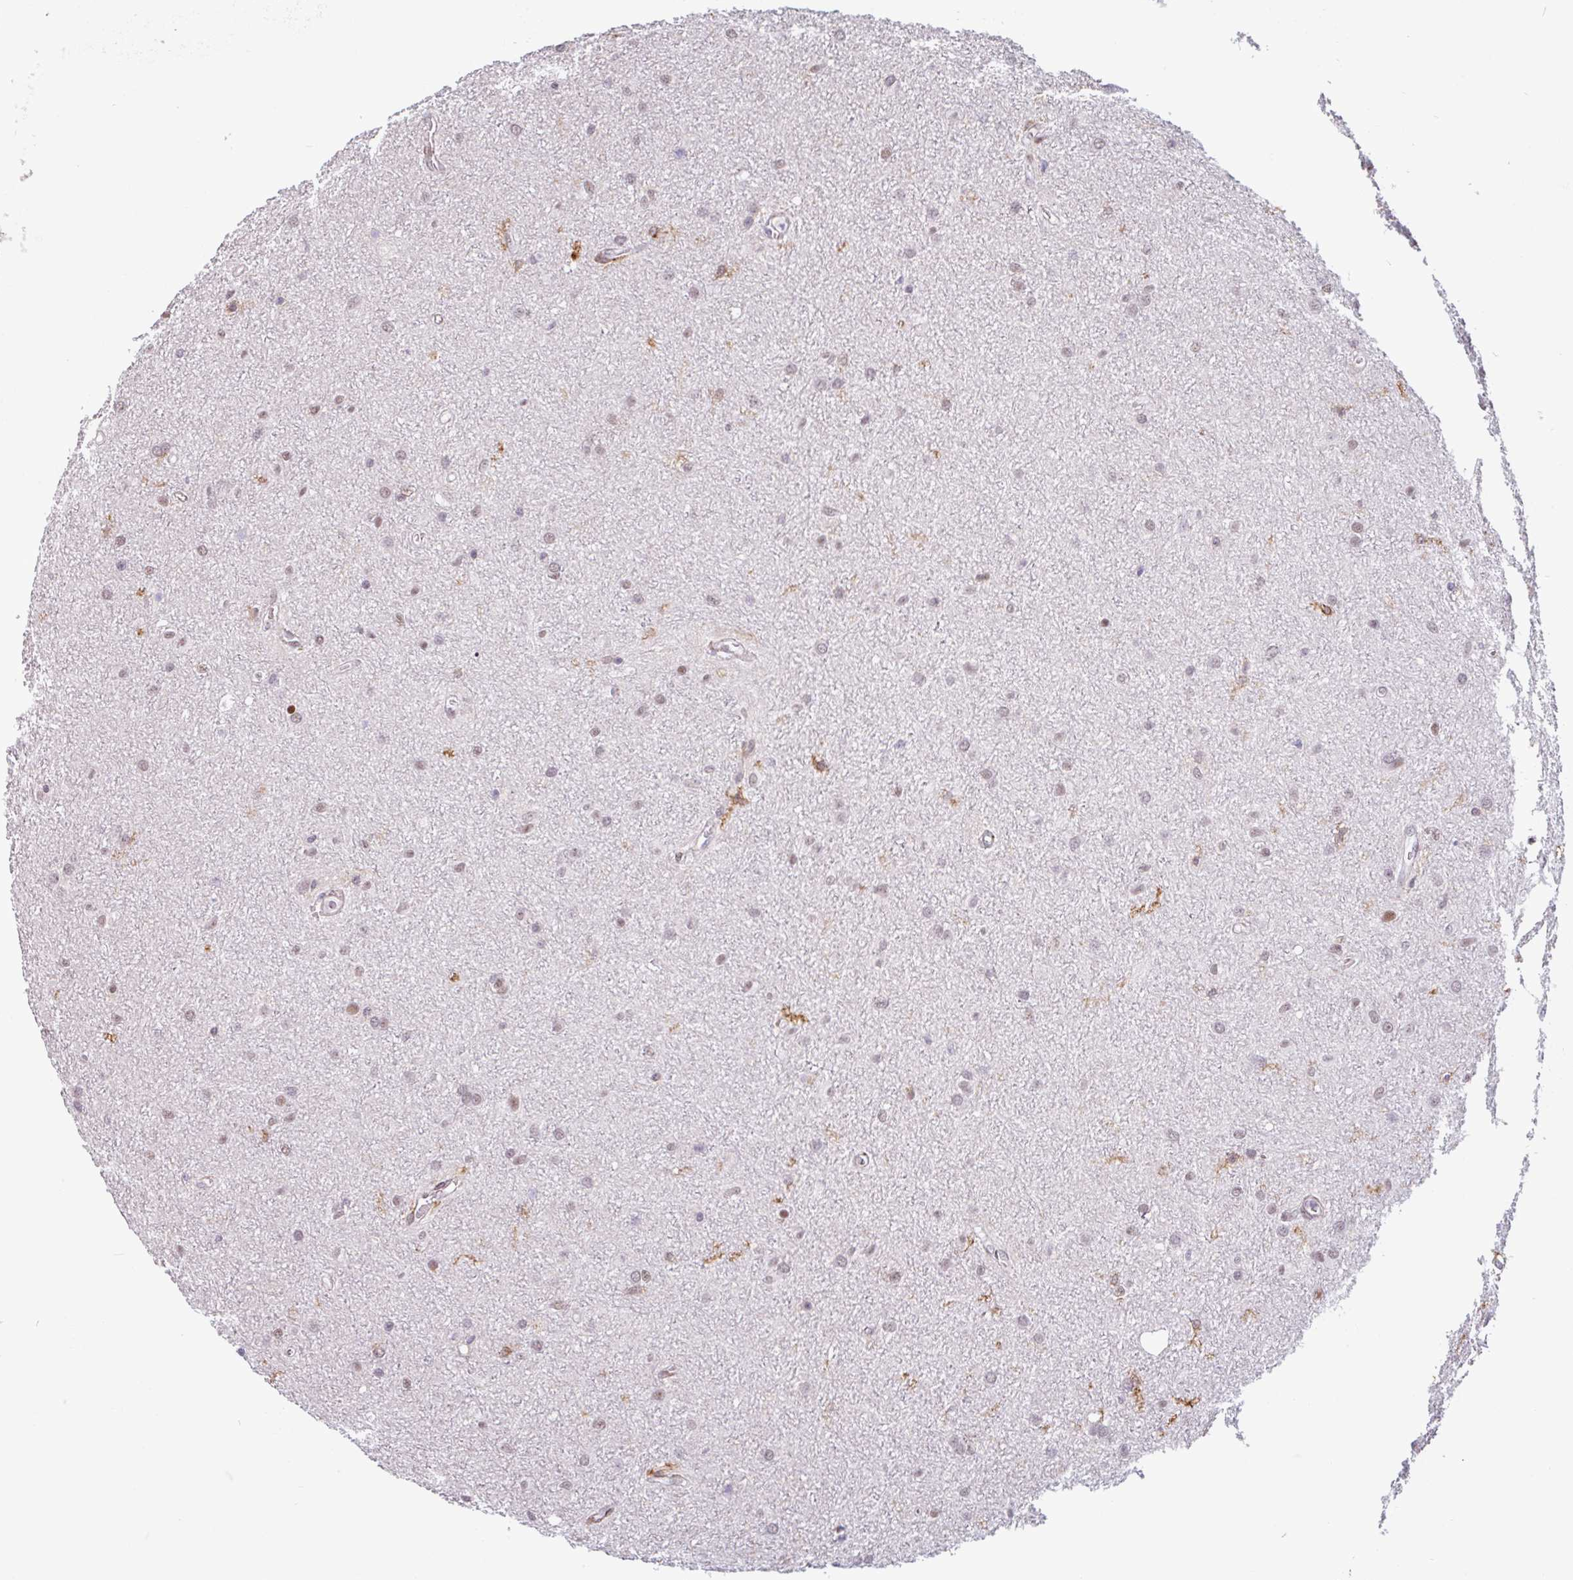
{"staining": {"intensity": "moderate", "quantity": "<25%", "location": "nuclear"}, "tissue": "glioma", "cell_type": "Tumor cells", "image_type": "cancer", "snomed": [{"axis": "morphology", "description": "Glioma, malignant, Low grade"}, {"axis": "topography", "description": "Cerebellum"}], "caption": "Immunohistochemistry (DAB (3,3'-diaminobenzidine)) staining of malignant glioma (low-grade) reveals moderate nuclear protein staining in approximately <25% of tumor cells.", "gene": "TMEM119", "patient": {"sex": "female", "age": 5}}